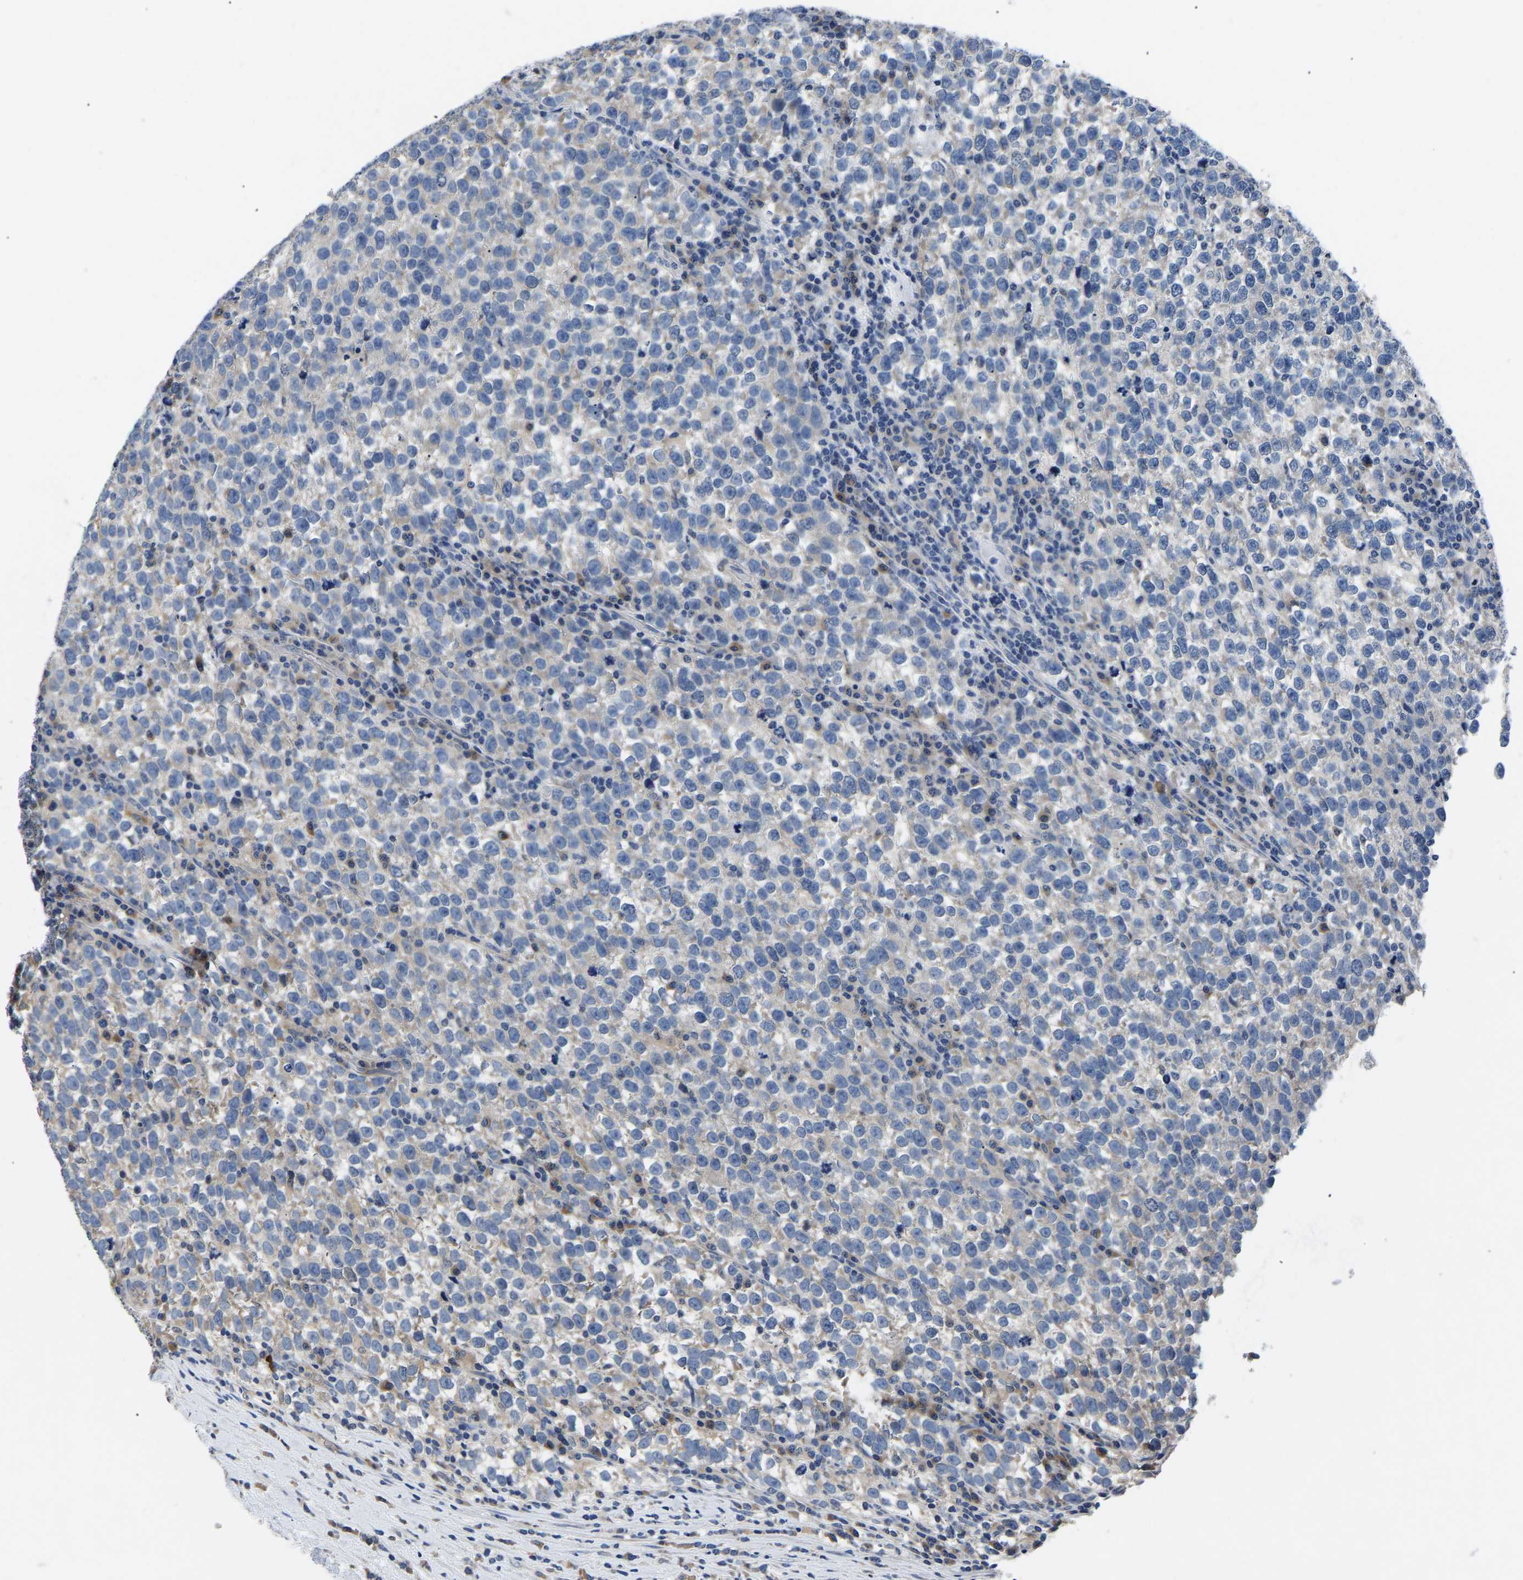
{"staining": {"intensity": "negative", "quantity": "none", "location": "none"}, "tissue": "testis cancer", "cell_type": "Tumor cells", "image_type": "cancer", "snomed": [{"axis": "morphology", "description": "Normal tissue, NOS"}, {"axis": "morphology", "description": "Seminoma, NOS"}, {"axis": "topography", "description": "Testis"}], "caption": "Human testis cancer (seminoma) stained for a protein using immunohistochemistry exhibits no positivity in tumor cells.", "gene": "TOR1B", "patient": {"sex": "male", "age": 43}}